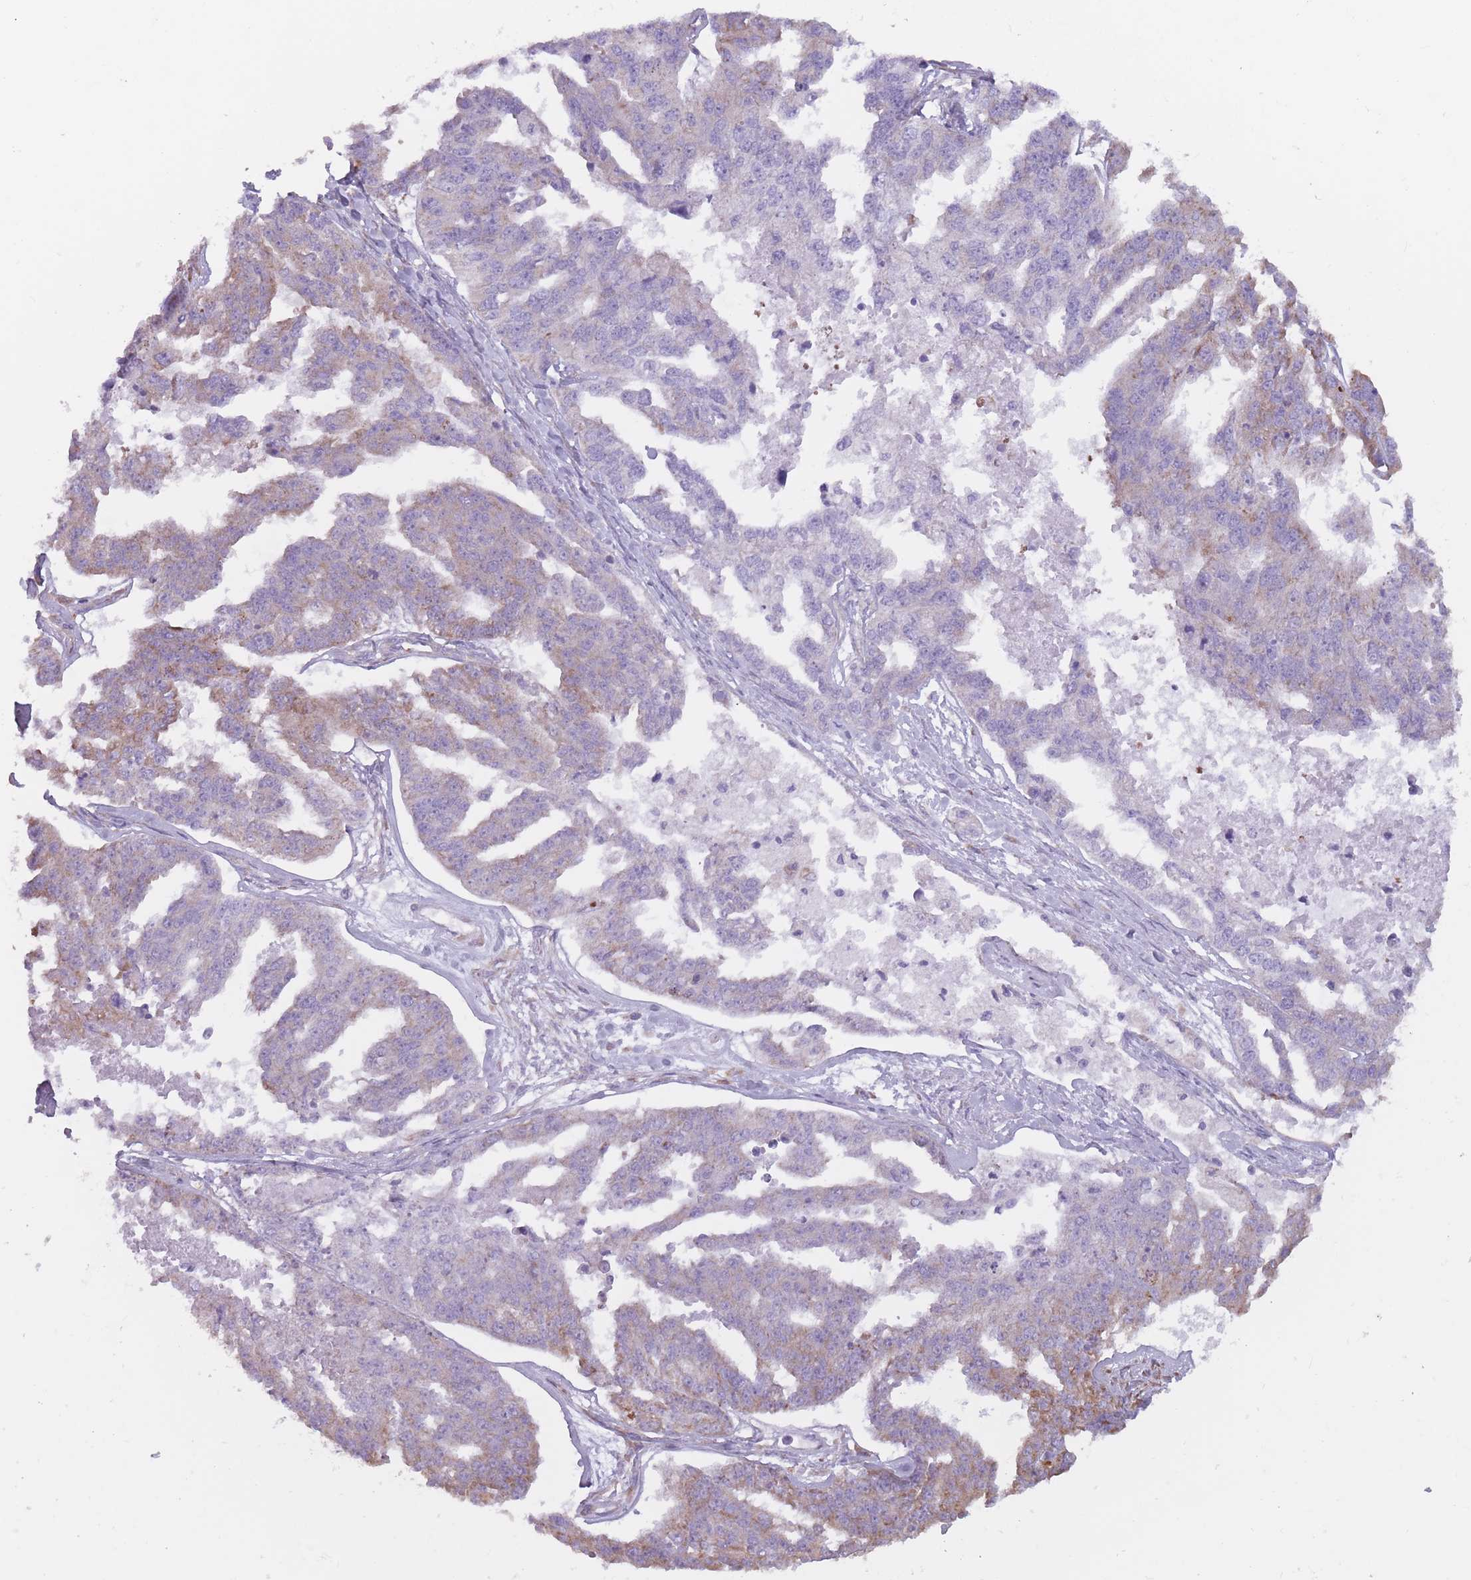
{"staining": {"intensity": "weak", "quantity": "<25%", "location": "cytoplasmic/membranous"}, "tissue": "ovarian cancer", "cell_type": "Tumor cells", "image_type": "cancer", "snomed": [{"axis": "morphology", "description": "Cystadenocarcinoma, serous, NOS"}, {"axis": "topography", "description": "Ovary"}], "caption": "The photomicrograph displays no staining of tumor cells in ovarian cancer. (DAB (3,3'-diaminobenzidine) IHC visualized using brightfield microscopy, high magnification).", "gene": "RPL18", "patient": {"sex": "female", "age": 58}}